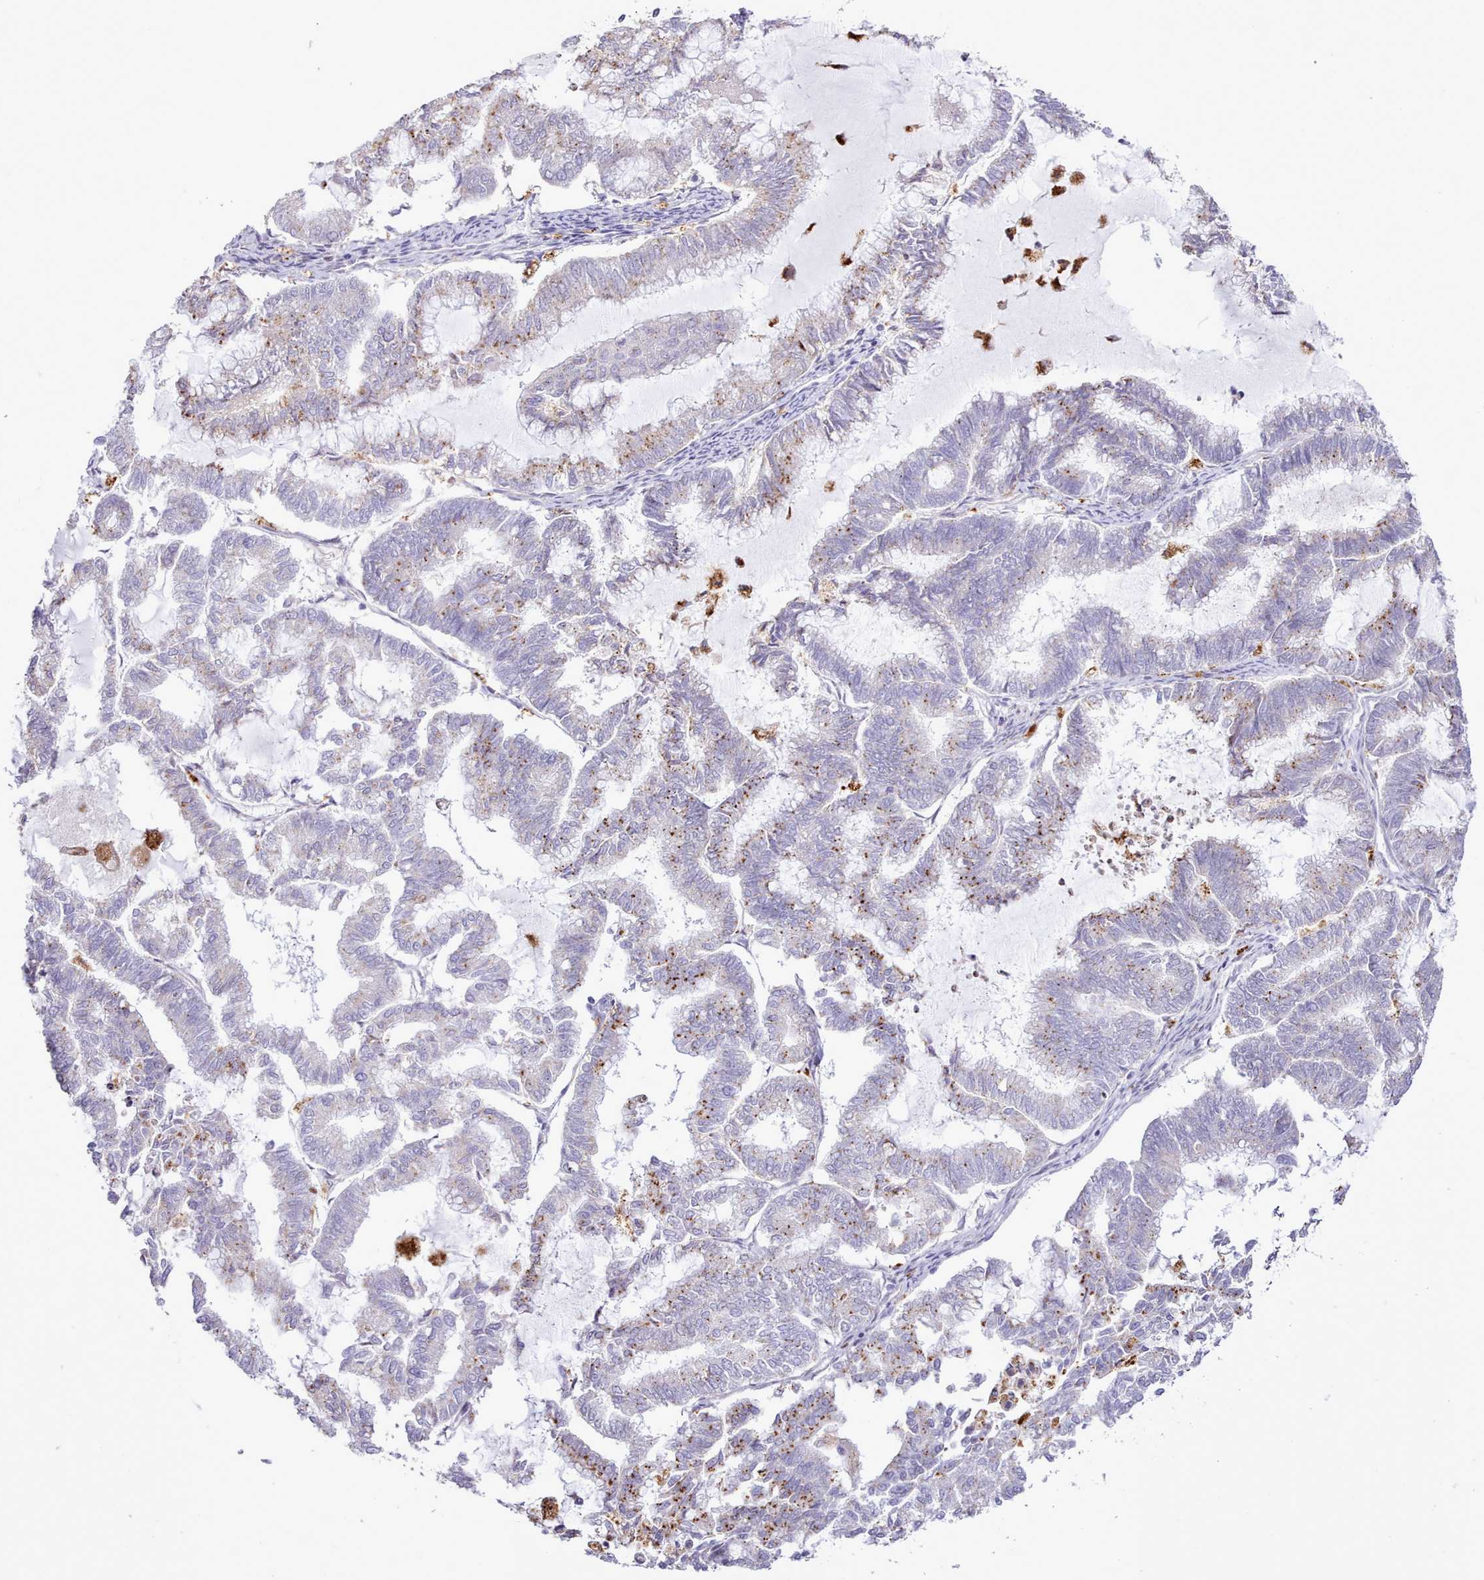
{"staining": {"intensity": "moderate", "quantity": "<25%", "location": "cytoplasmic/membranous"}, "tissue": "endometrial cancer", "cell_type": "Tumor cells", "image_type": "cancer", "snomed": [{"axis": "morphology", "description": "Adenocarcinoma, NOS"}, {"axis": "topography", "description": "Endometrium"}], "caption": "A brown stain shows moderate cytoplasmic/membranous expression of a protein in endometrial cancer tumor cells.", "gene": "SRD5A1", "patient": {"sex": "female", "age": 79}}